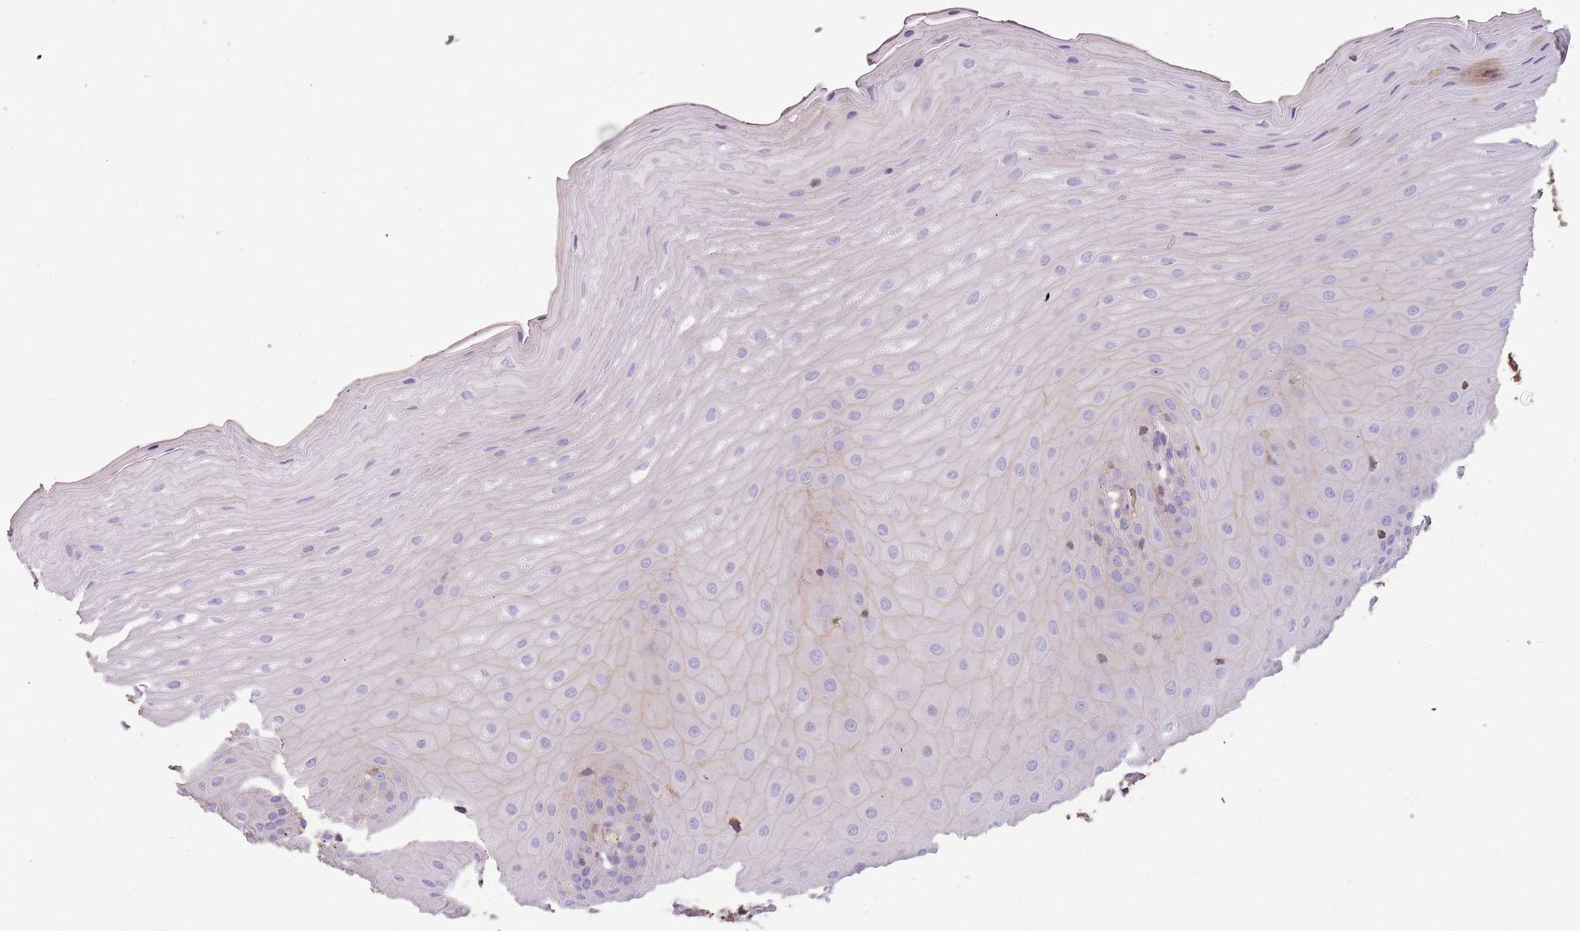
{"staining": {"intensity": "weak", "quantity": "<25%", "location": "cytoplasmic/membranous"}, "tissue": "oral mucosa", "cell_type": "Squamous epithelial cells", "image_type": "normal", "snomed": [{"axis": "morphology", "description": "Normal tissue, NOS"}, {"axis": "topography", "description": "Oral tissue"}], "caption": "Squamous epithelial cells are negative for protein expression in benign human oral mucosa. (DAB immunohistochemistry with hematoxylin counter stain).", "gene": "FECH", "patient": {"sex": "female", "age": 39}}